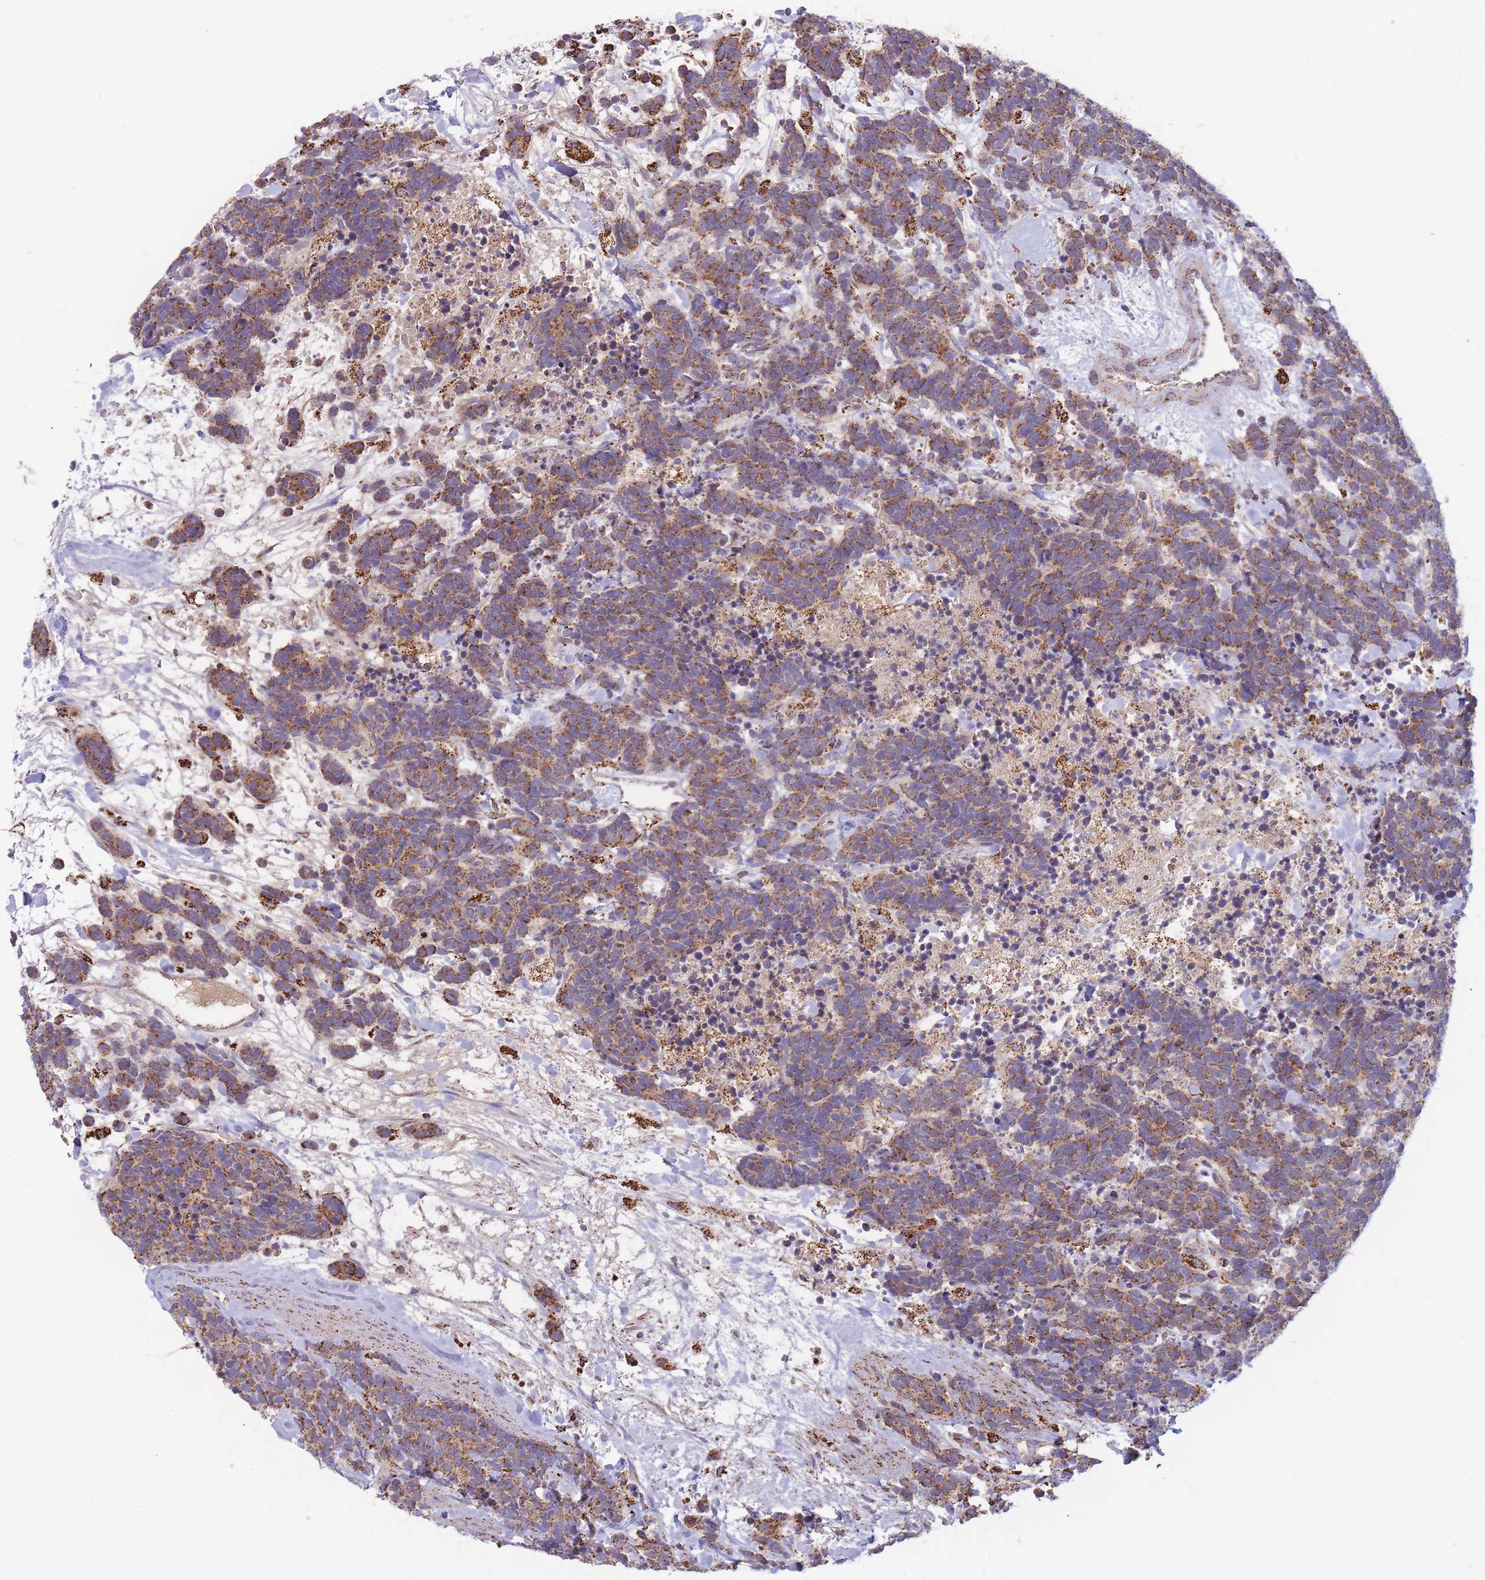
{"staining": {"intensity": "moderate", "quantity": ">75%", "location": "cytoplasmic/membranous"}, "tissue": "carcinoid", "cell_type": "Tumor cells", "image_type": "cancer", "snomed": [{"axis": "morphology", "description": "Carcinoma, NOS"}, {"axis": "morphology", "description": "Carcinoid, malignant, NOS"}, {"axis": "topography", "description": "Prostate"}], "caption": "Immunohistochemistry (IHC) photomicrograph of human carcinoid stained for a protein (brown), which exhibits medium levels of moderate cytoplasmic/membranous expression in approximately >75% of tumor cells.", "gene": "MRPL17", "patient": {"sex": "male", "age": 57}}